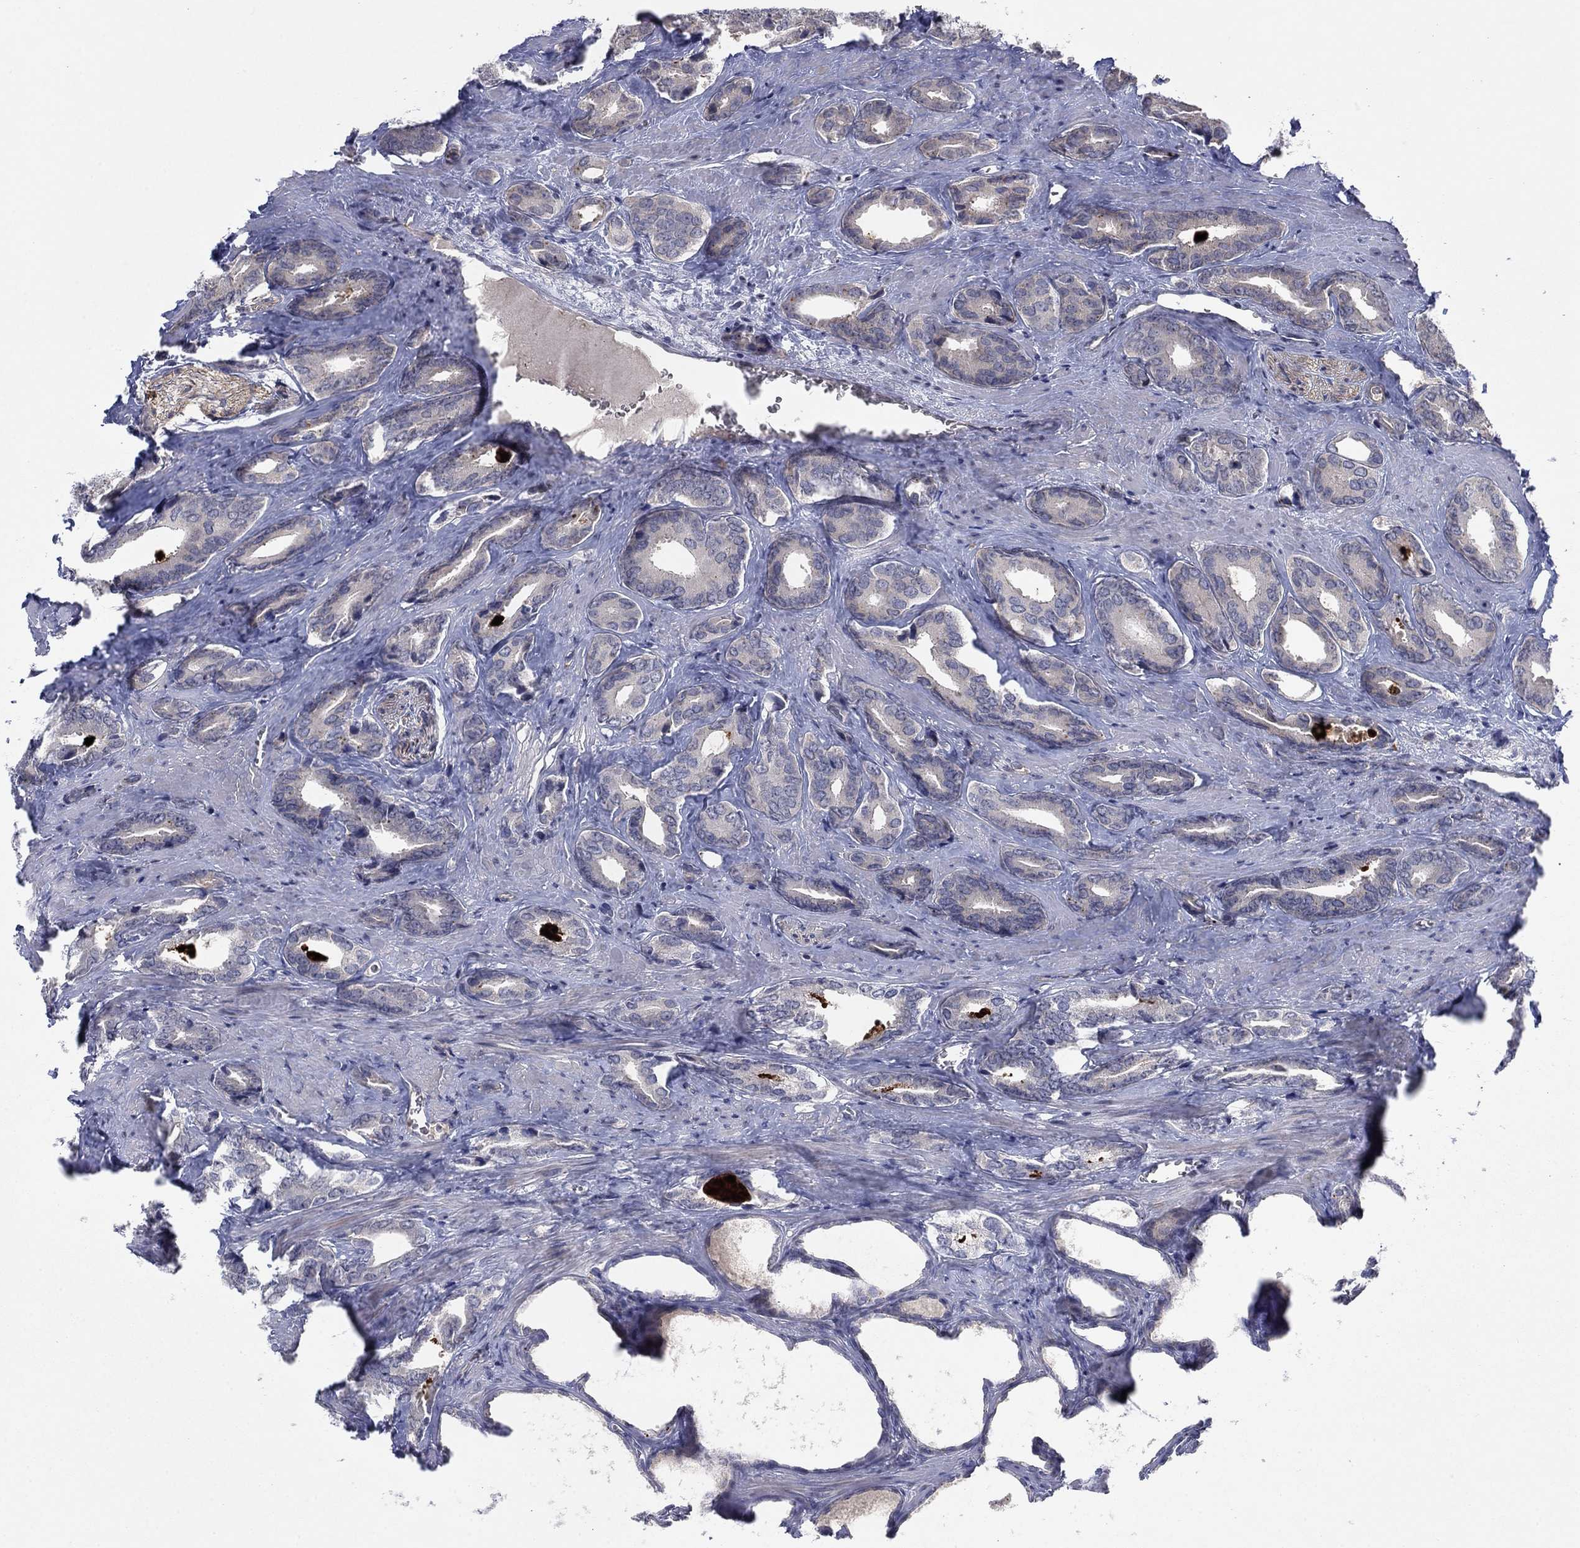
{"staining": {"intensity": "negative", "quantity": "none", "location": "none"}, "tissue": "prostate cancer", "cell_type": "Tumor cells", "image_type": "cancer", "snomed": [{"axis": "morphology", "description": "Adenocarcinoma, NOS"}, {"axis": "topography", "description": "Prostate"}], "caption": "Tumor cells show no significant staining in prostate cancer.", "gene": "AMN1", "patient": {"sex": "male", "age": 66}}